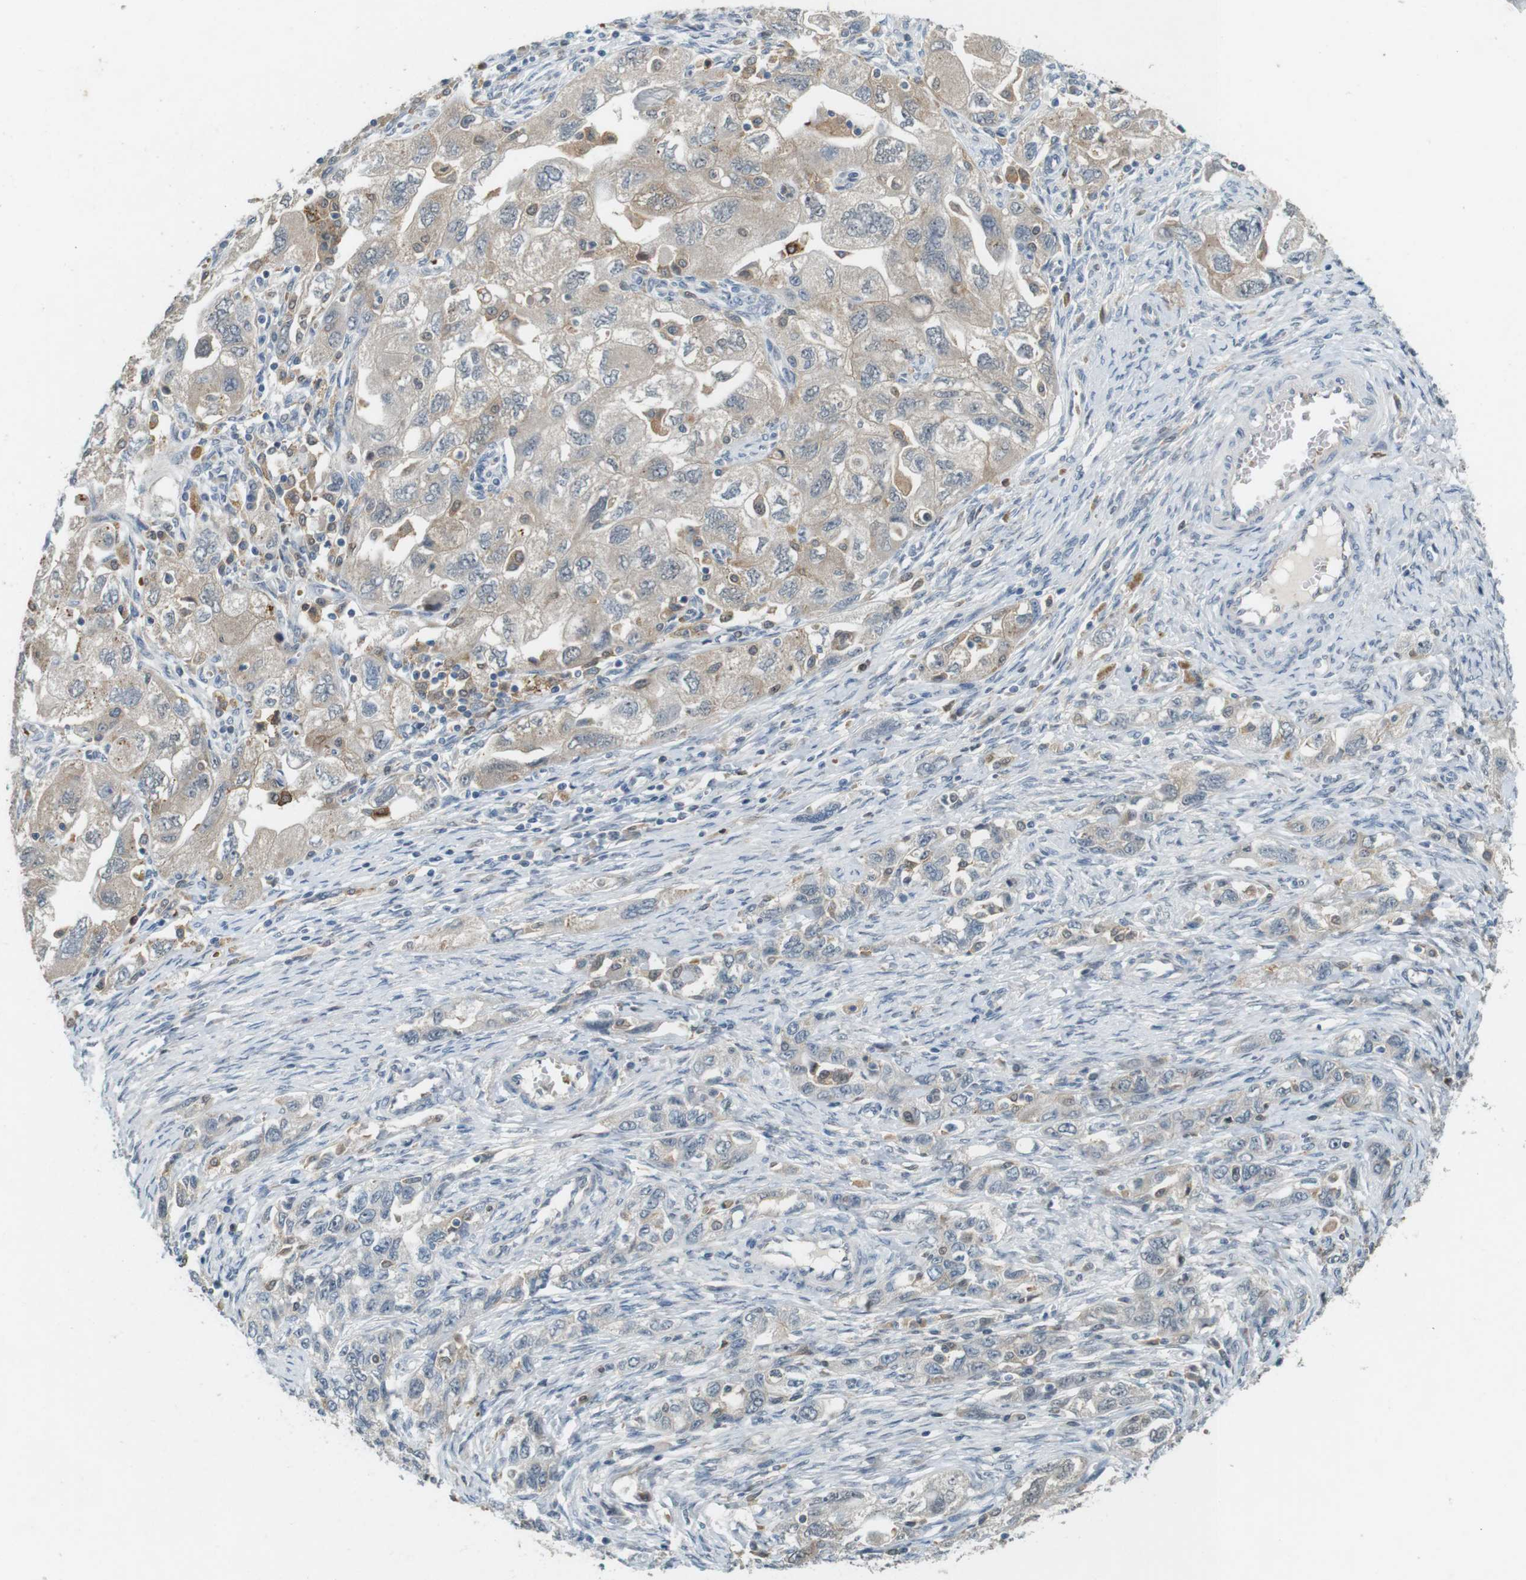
{"staining": {"intensity": "weak", "quantity": ">75%", "location": "cytoplasmic/membranous"}, "tissue": "ovarian cancer", "cell_type": "Tumor cells", "image_type": "cancer", "snomed": [{"axis": "morphology", "description": "Carcinoma, NOS"}, {"axis": "morphology", "description": "Cystadenocarcinoma, serous, NOS"}, {"axis": "topography", "description": "Ovary"}], "caption": "This micrograph exhibits ovarian cancer stained with immunohistochemistry to label a protein in brown. The cytoplasmic/membranous of tumor cells show weak positivity for the protein. Nuclei are counter-stained blue.", "gene": "CDK14", "patient": {"sex": "female", "age": 69}}